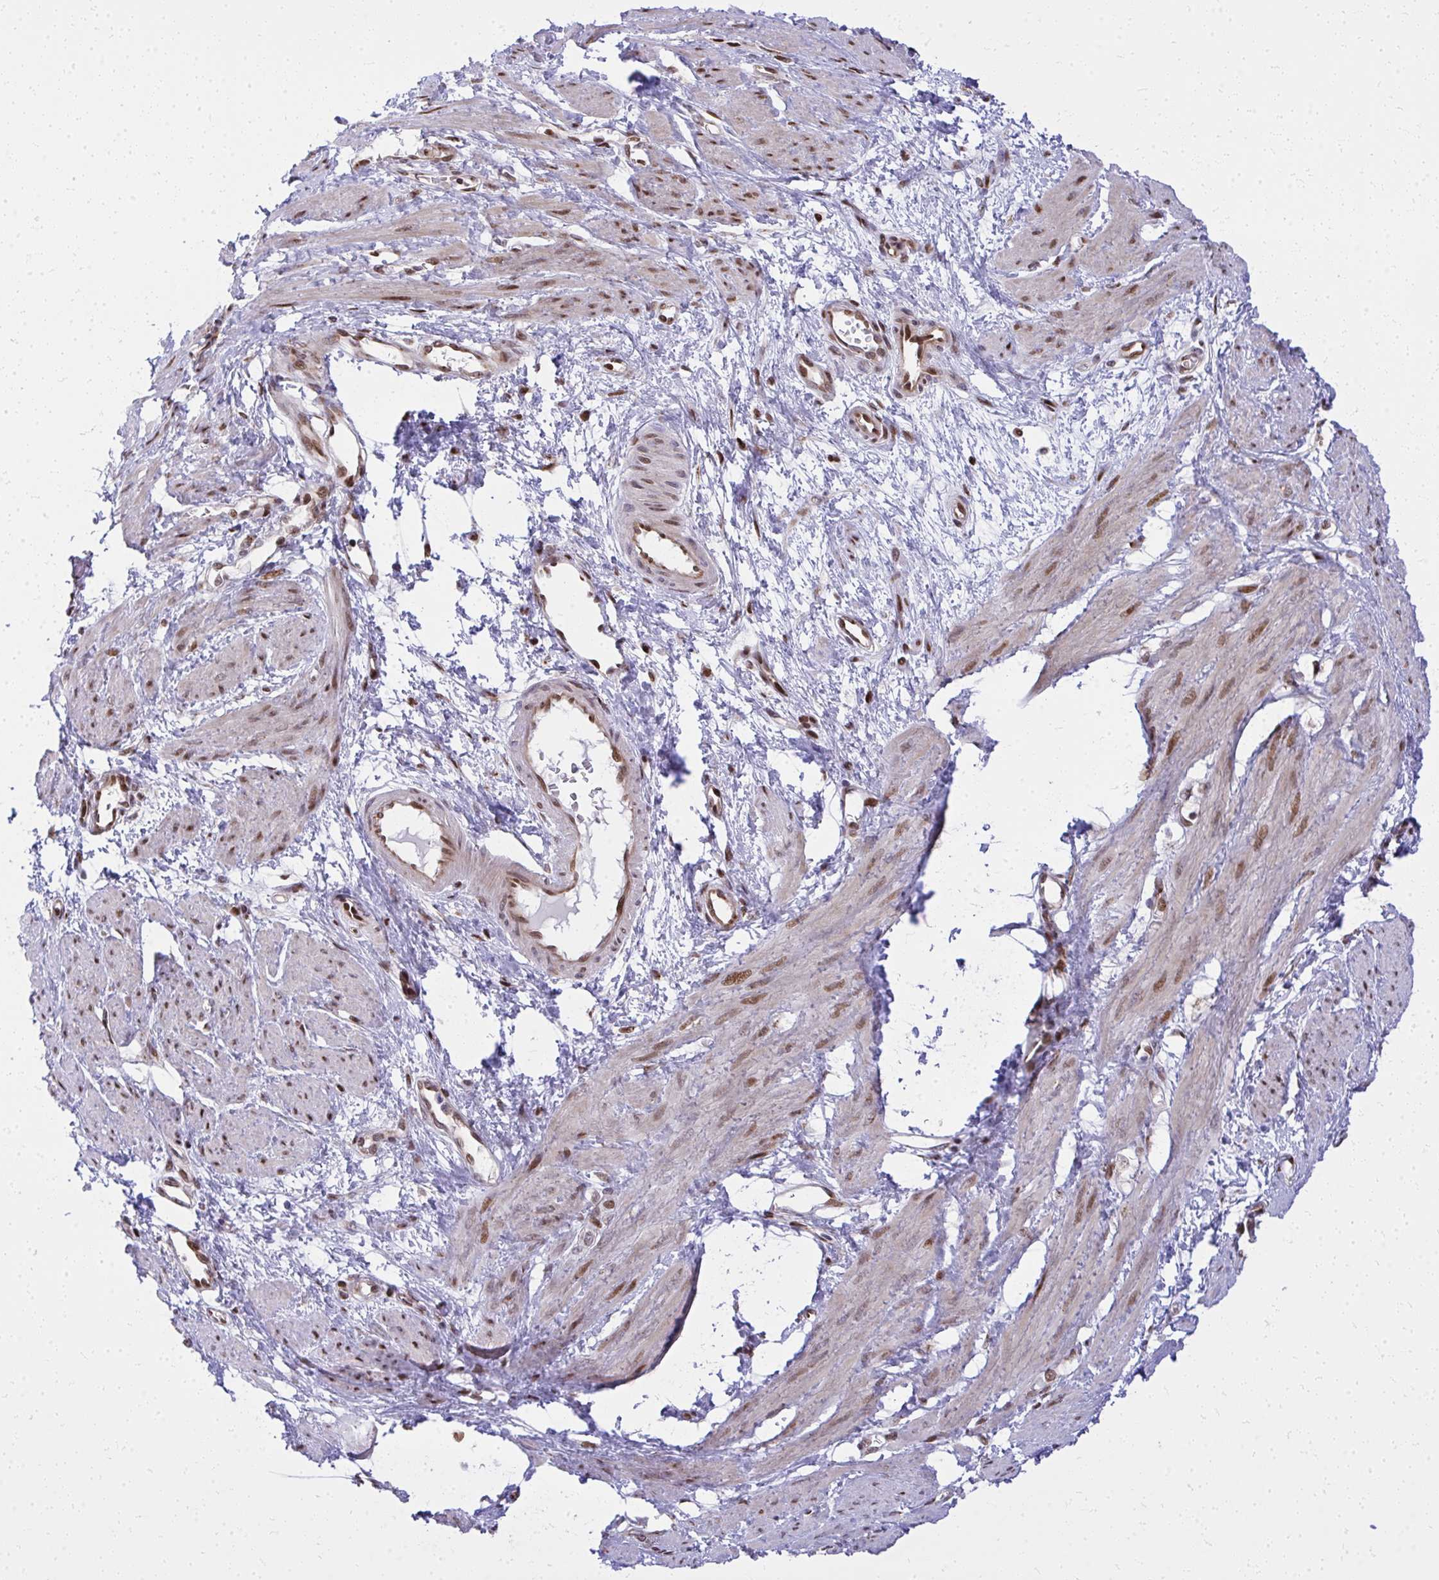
{"staining": {"intensity": "moderate", "quantity": "25%-75%", "location": "nuclear"}, "tissue": "smooth muscle", "cell_type": "Smooth muscle cells", "image_type": "normal", "snomed": [{"axis": "morphology", "description": "Normal tissue, NOS"}, {"axis": "topography", "description": "Smooth muscle"}, {"axis": "topography", "description": "Uterus"}], "caption": "Smooth muscle cells reveal medium levels of moderate nuclear staining in approximately 25%-75% of cells in benign smooth muscle. The staining was performed using DAB (3,3'-diaminobenzidine), with brown indicating positive protein expression. Nuclei are stained blue with hematoxylin.", "gene": "PIGY", "patient": {"sex": "female", "age": 39}}